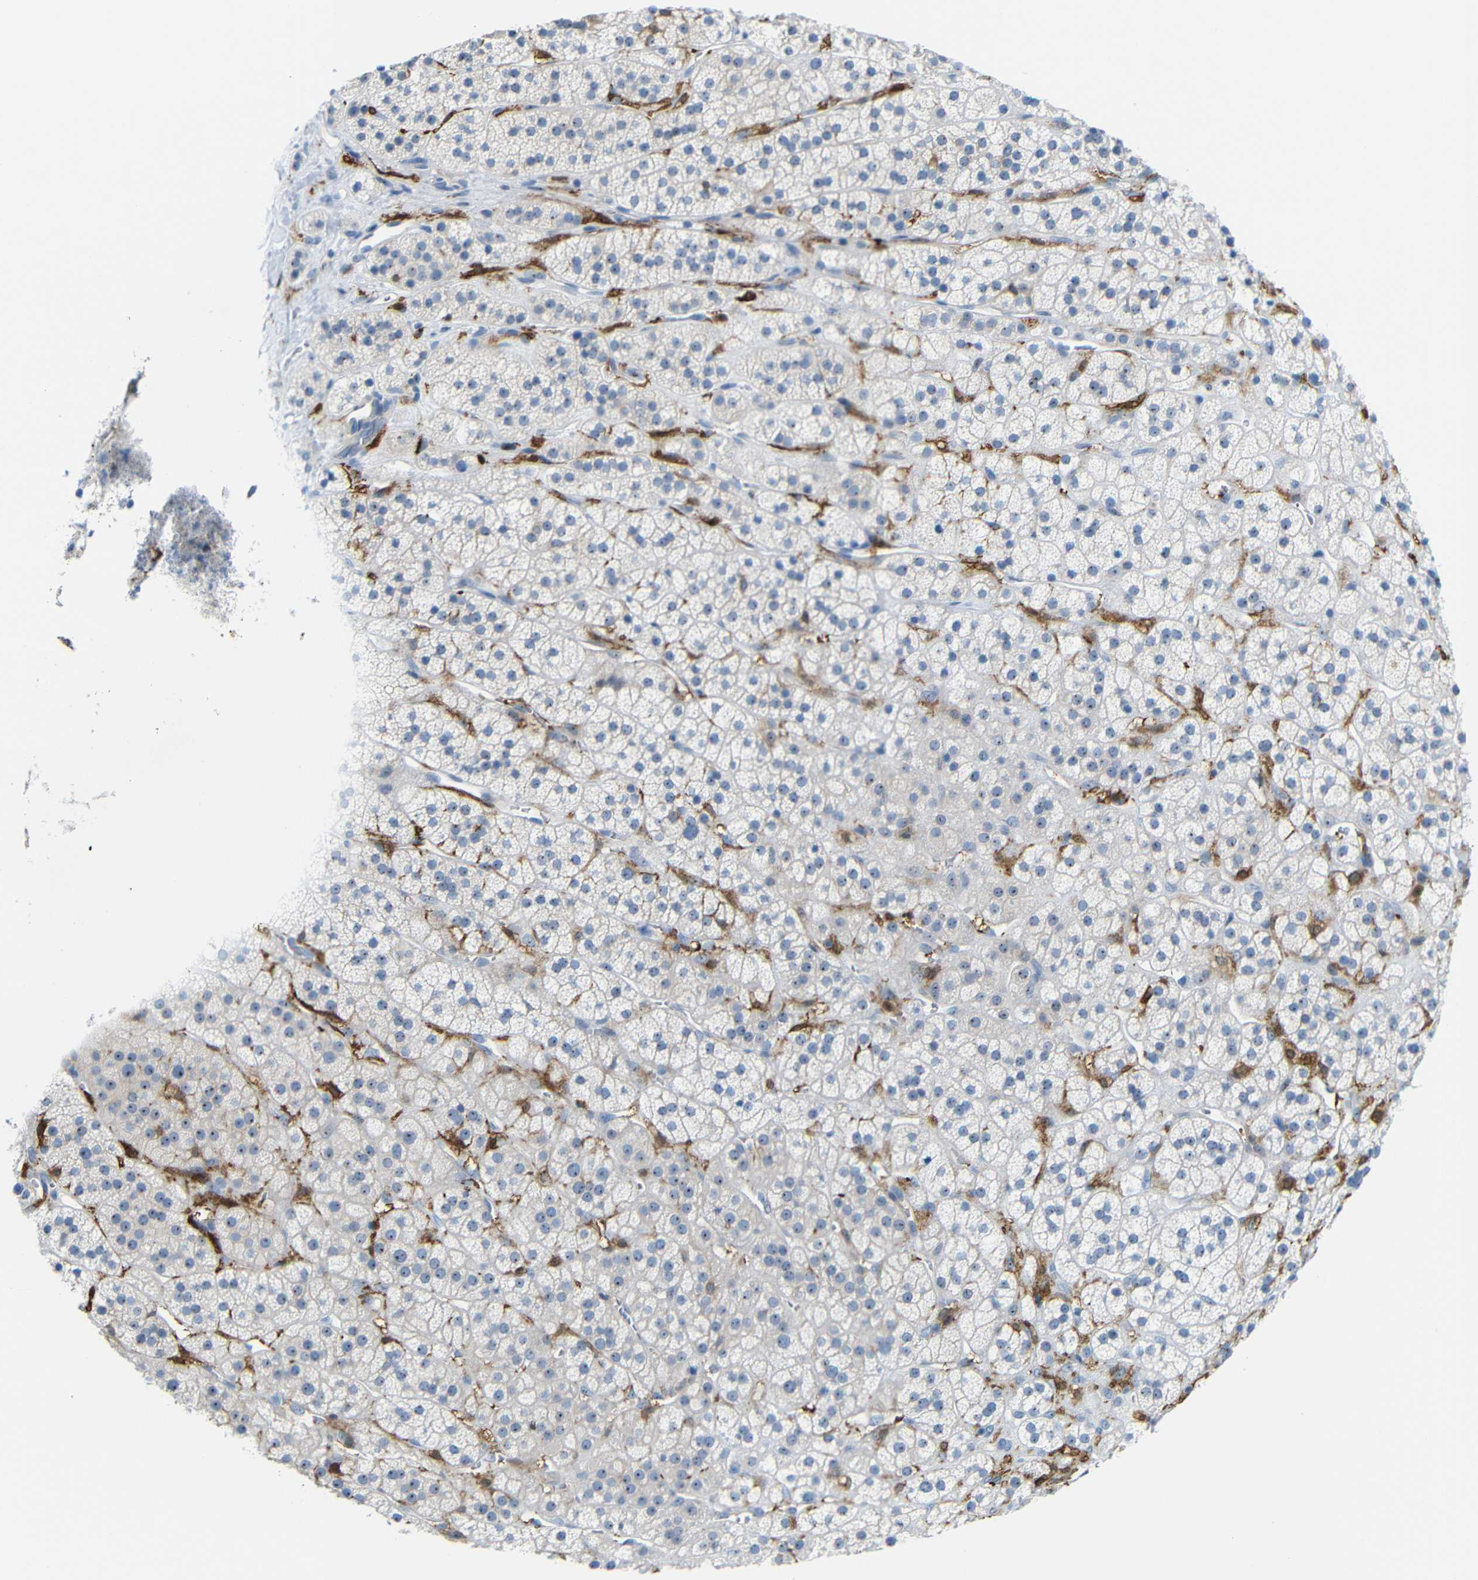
{"staining": {"intensity": "moderate", "quantity": "<25%", "location": "cytoplasmic/membranous,nuclear"}, "tissue": "adrenal gland", "cell_type": "Glandular cells", "image_type": "normal", "snomed": [{"axis": "morphology", "description": "Normal tissue, NOS"}, {"axis": "topography", "description": "Adrenal gland"}], "caption": "Adrenal gland stained with a brown dye demonstrates moderate cytoplasmic/membranous,nuclear positive positivity in approximately <25% of glandular cells.", "gene": "C1orf210", "patient": {"sex": "male", "age": 56}}